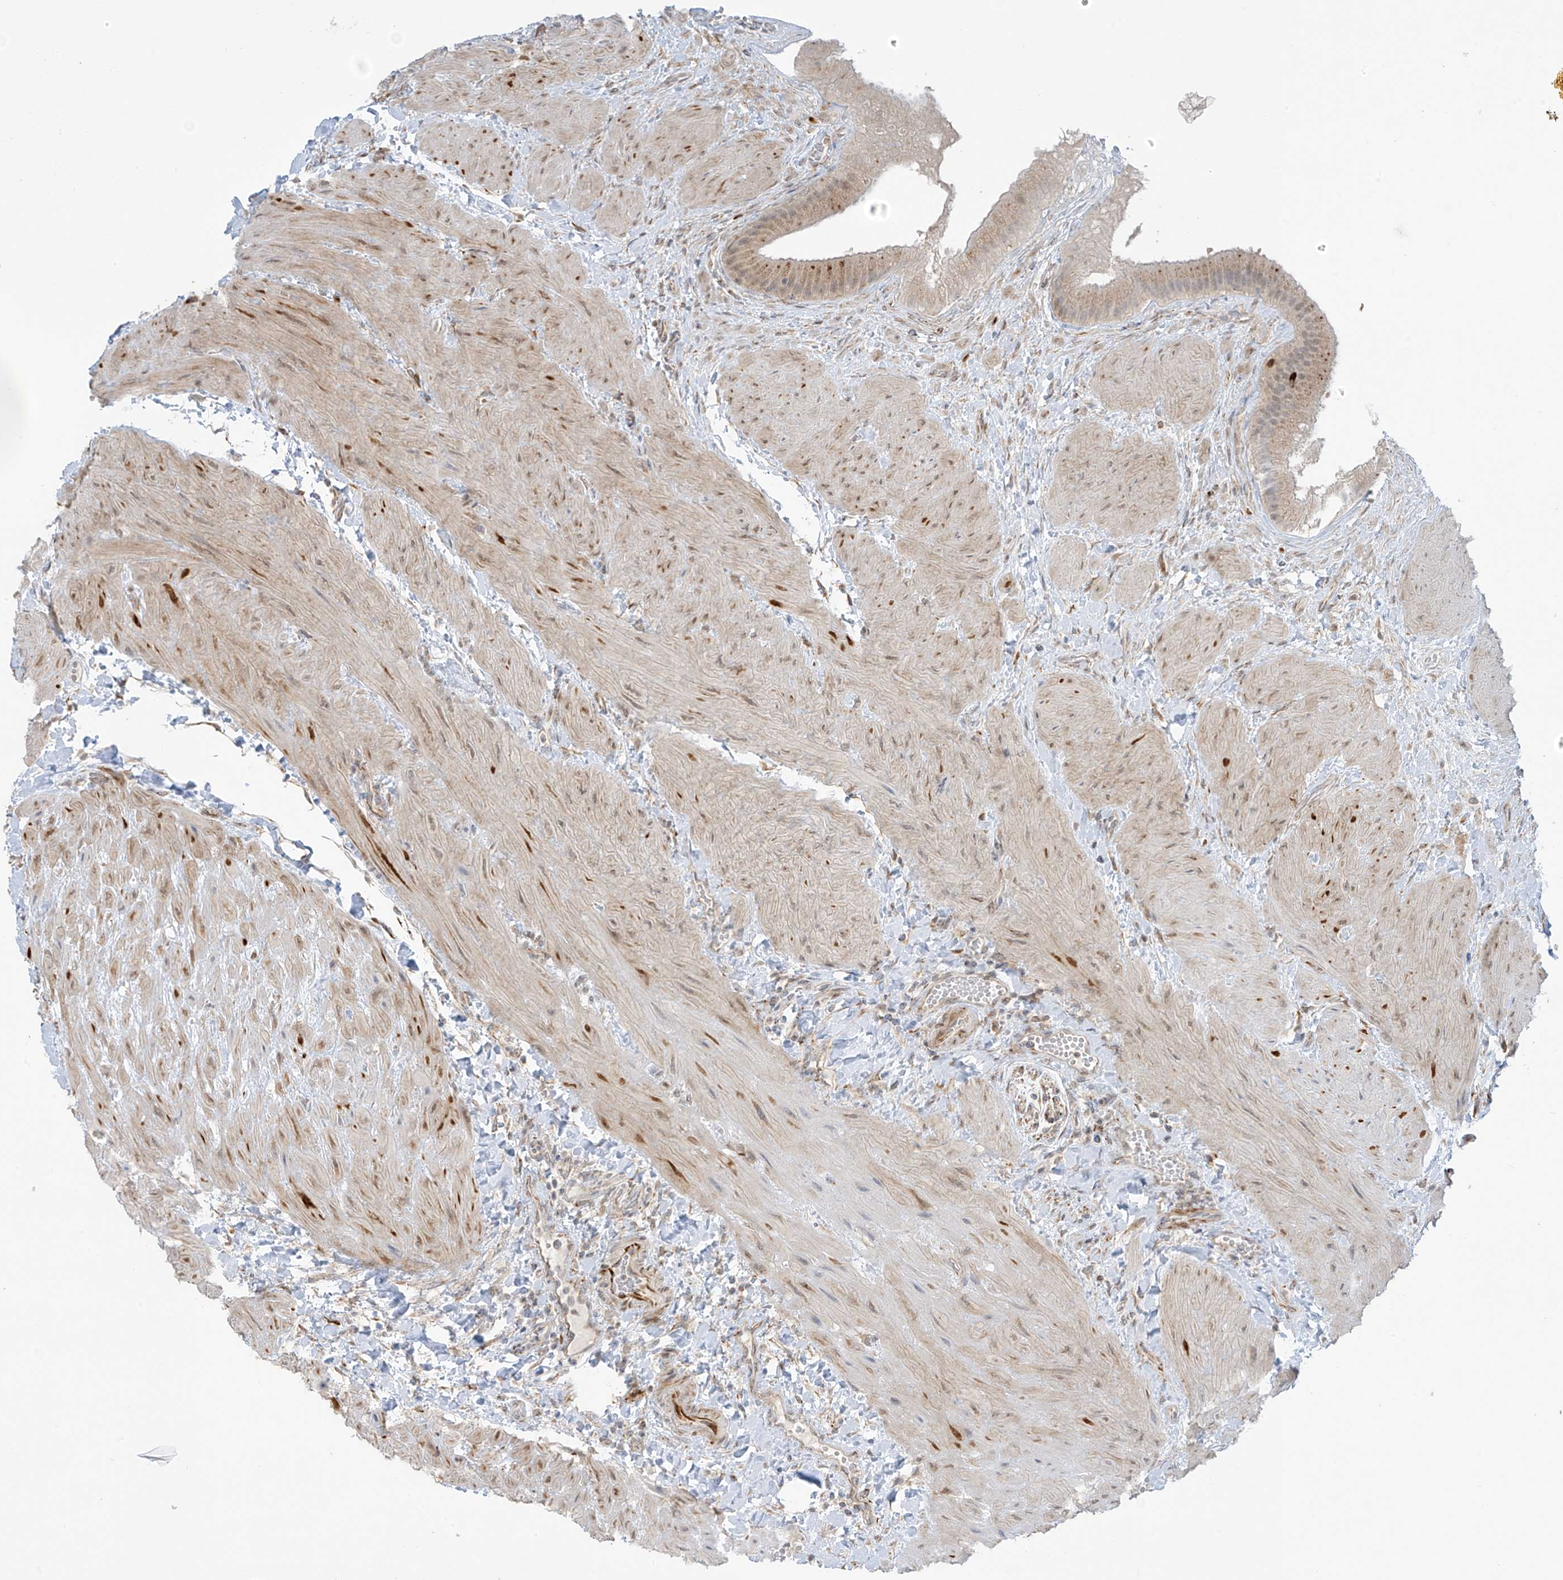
{"staining": {"intensity": "moderate", "quantity": "25%-75%", "location": "cytoplasmic/membranous"}, "tissue": "gallbladder", "cell_type": "Glandular cells", "image_type": "normal", "snomed": [{"axis": "morphology", "description": "Normal tissue, NOS"}, {"axis": "topography", "description": "Gallbladder"}], "caption": "The image displays immunohistochemical staining of benign gallbladder. There is moderate cytoplasmic/membranous staining is seen in approximately 25%-75% of glandular cells. (DAB (3,3'-diaminobenzidine) = brown stain, brightfield microscopy at high magnification).", "gene": "HS6ST2", "patient": {"sex": "male", "age": 55}}